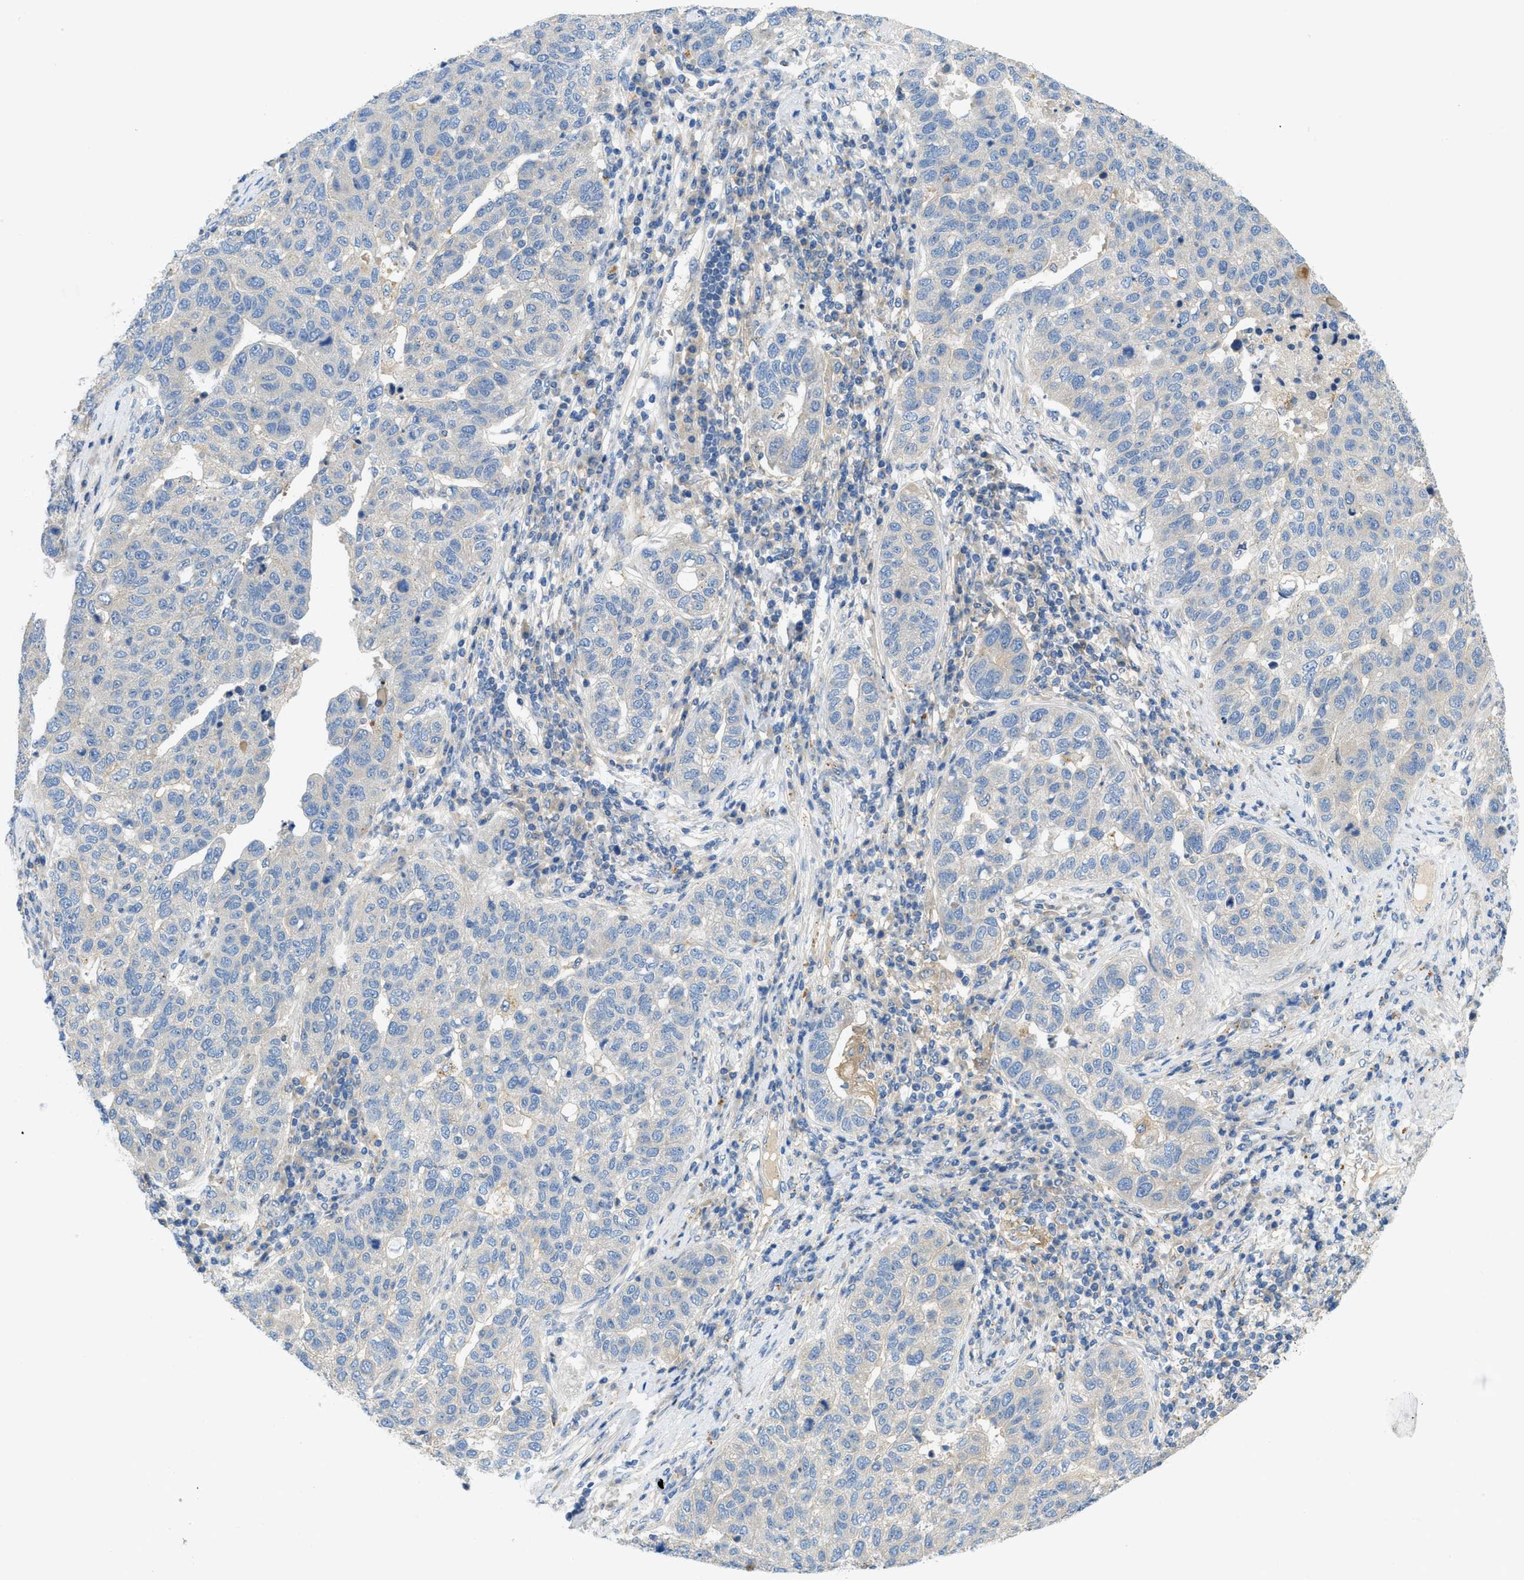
{"staining": {"intensity": "negative", "quantity": "none", "location": "none"}, "tissue": "pancreatic cancer", "cell_type": "Tumor cells", "image_type": "cancer", "snomed": [{"axis": "morphology", "description": "Adenocarcinoma, NOS"}, {"axis": "topography", "description": "Pancreas"}], "caption": "Pancreatic cancer was stained to show a protein in brown. There is no significant expression in tumor cells.", "gene": "RIPK2", "patient": {"sex": "female", "age": 61}}